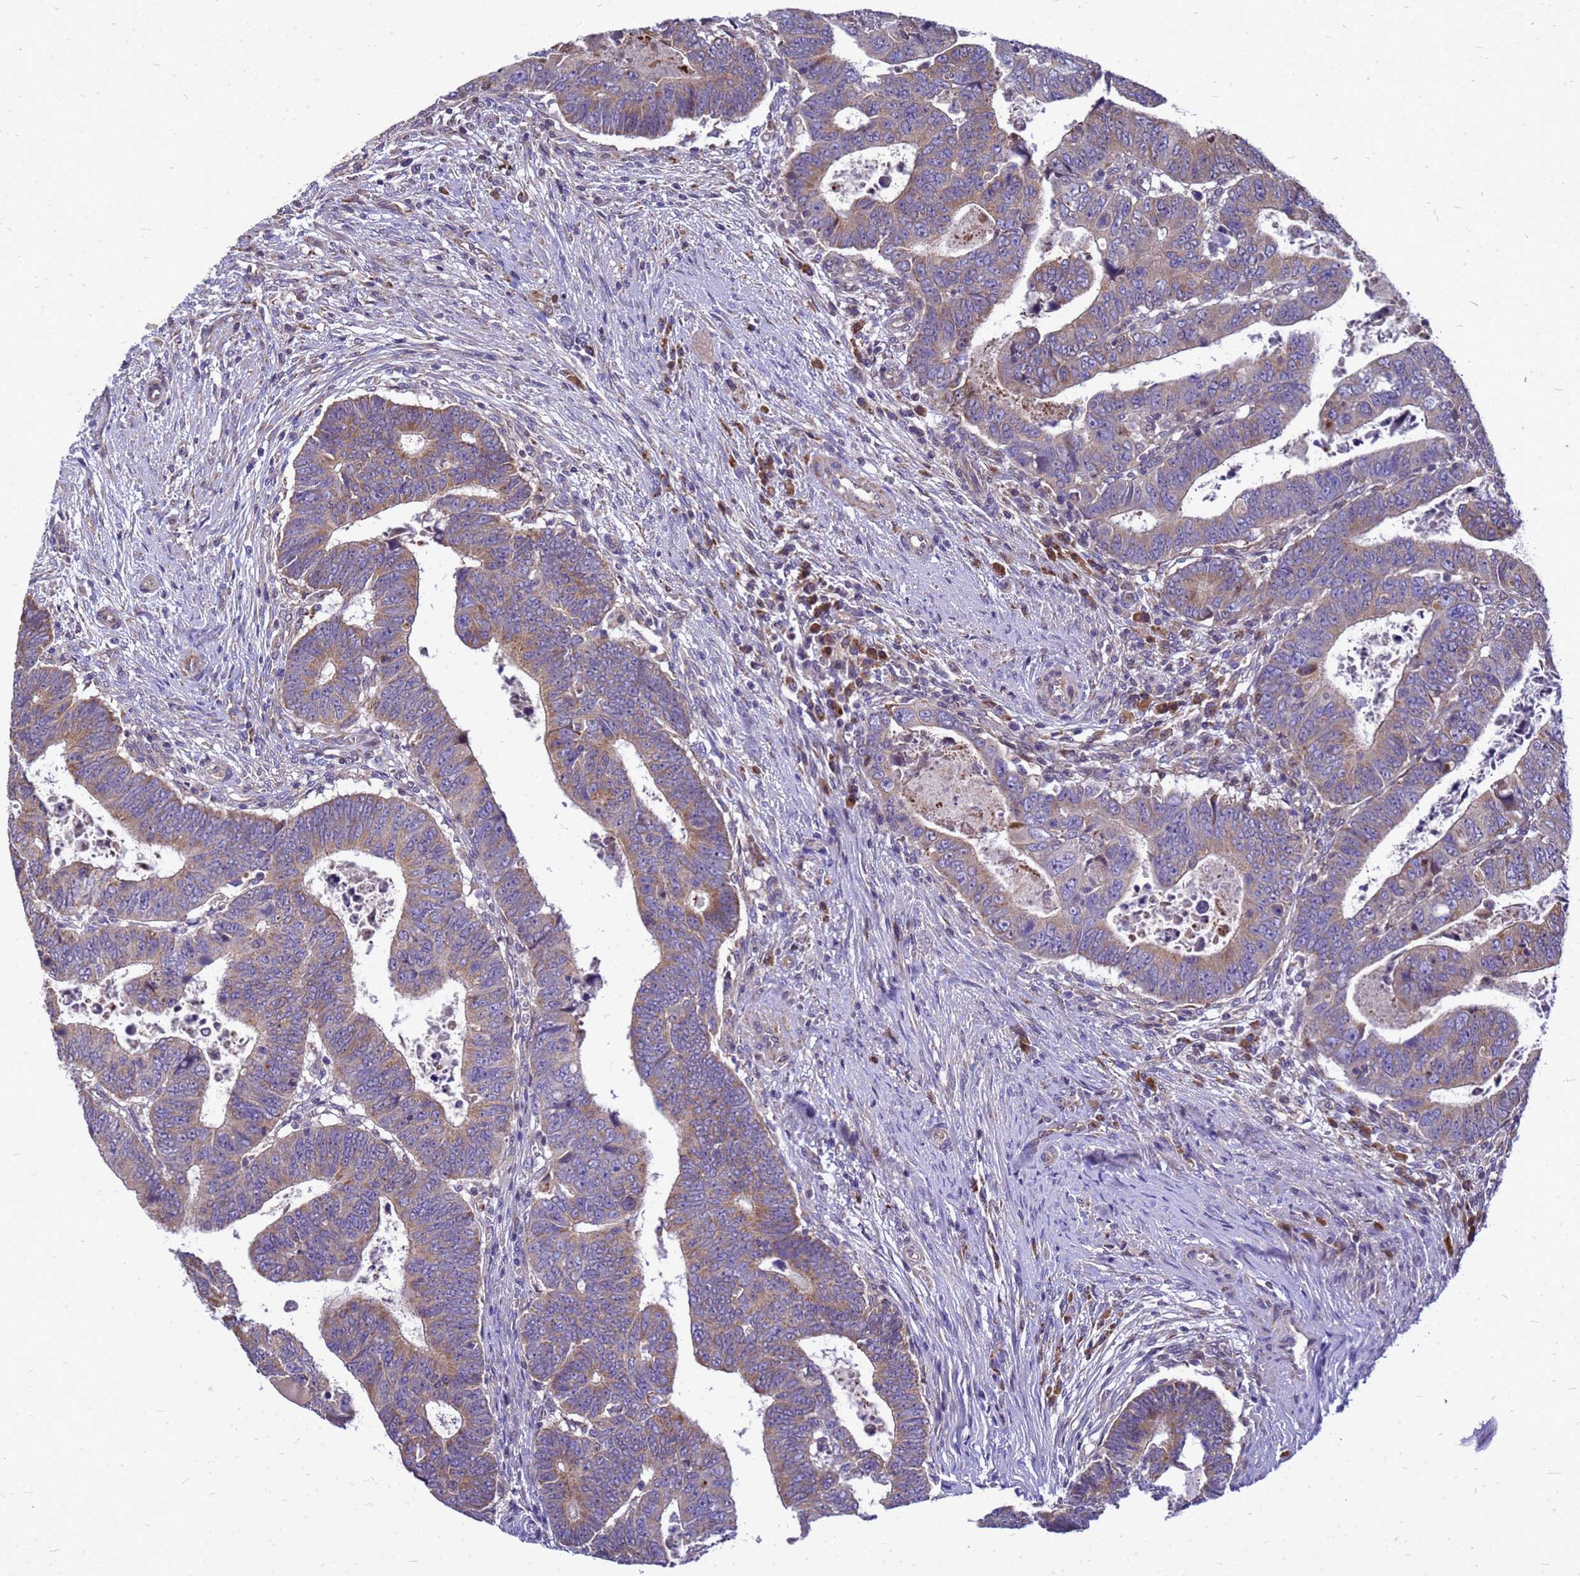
{"staining": {"intensity": "moderate", "quantity": "25%-75%", "location": "cytoplasmic/membranous"}, "tissue": "colorectal cancer", "cell_type": "Tumor cells", "image_type": "cancer", "snomed": [{"axis": "morphology", "description": "Normal tissue, NOS"}, {"axis": "morphology", "description": "Adenocarcinoma, NOS"}, {"axis": "topography", "description": "Rectum"}], "caption": "IHC of colorectal cancer (adenocarcinoma) displays medium levels of moderate cytoplasmic/membranous staining in approximately 25%-75% of tumor cells. The staining was performed using DAB (3,3'-diaminobenzidine) to visualize the protein expression in brown, while the nuclei were stained in blue with hematoxylin (Magnification: 20x).", "gene": "CMC4", "patient": {"sex": "female", "age": 65}}